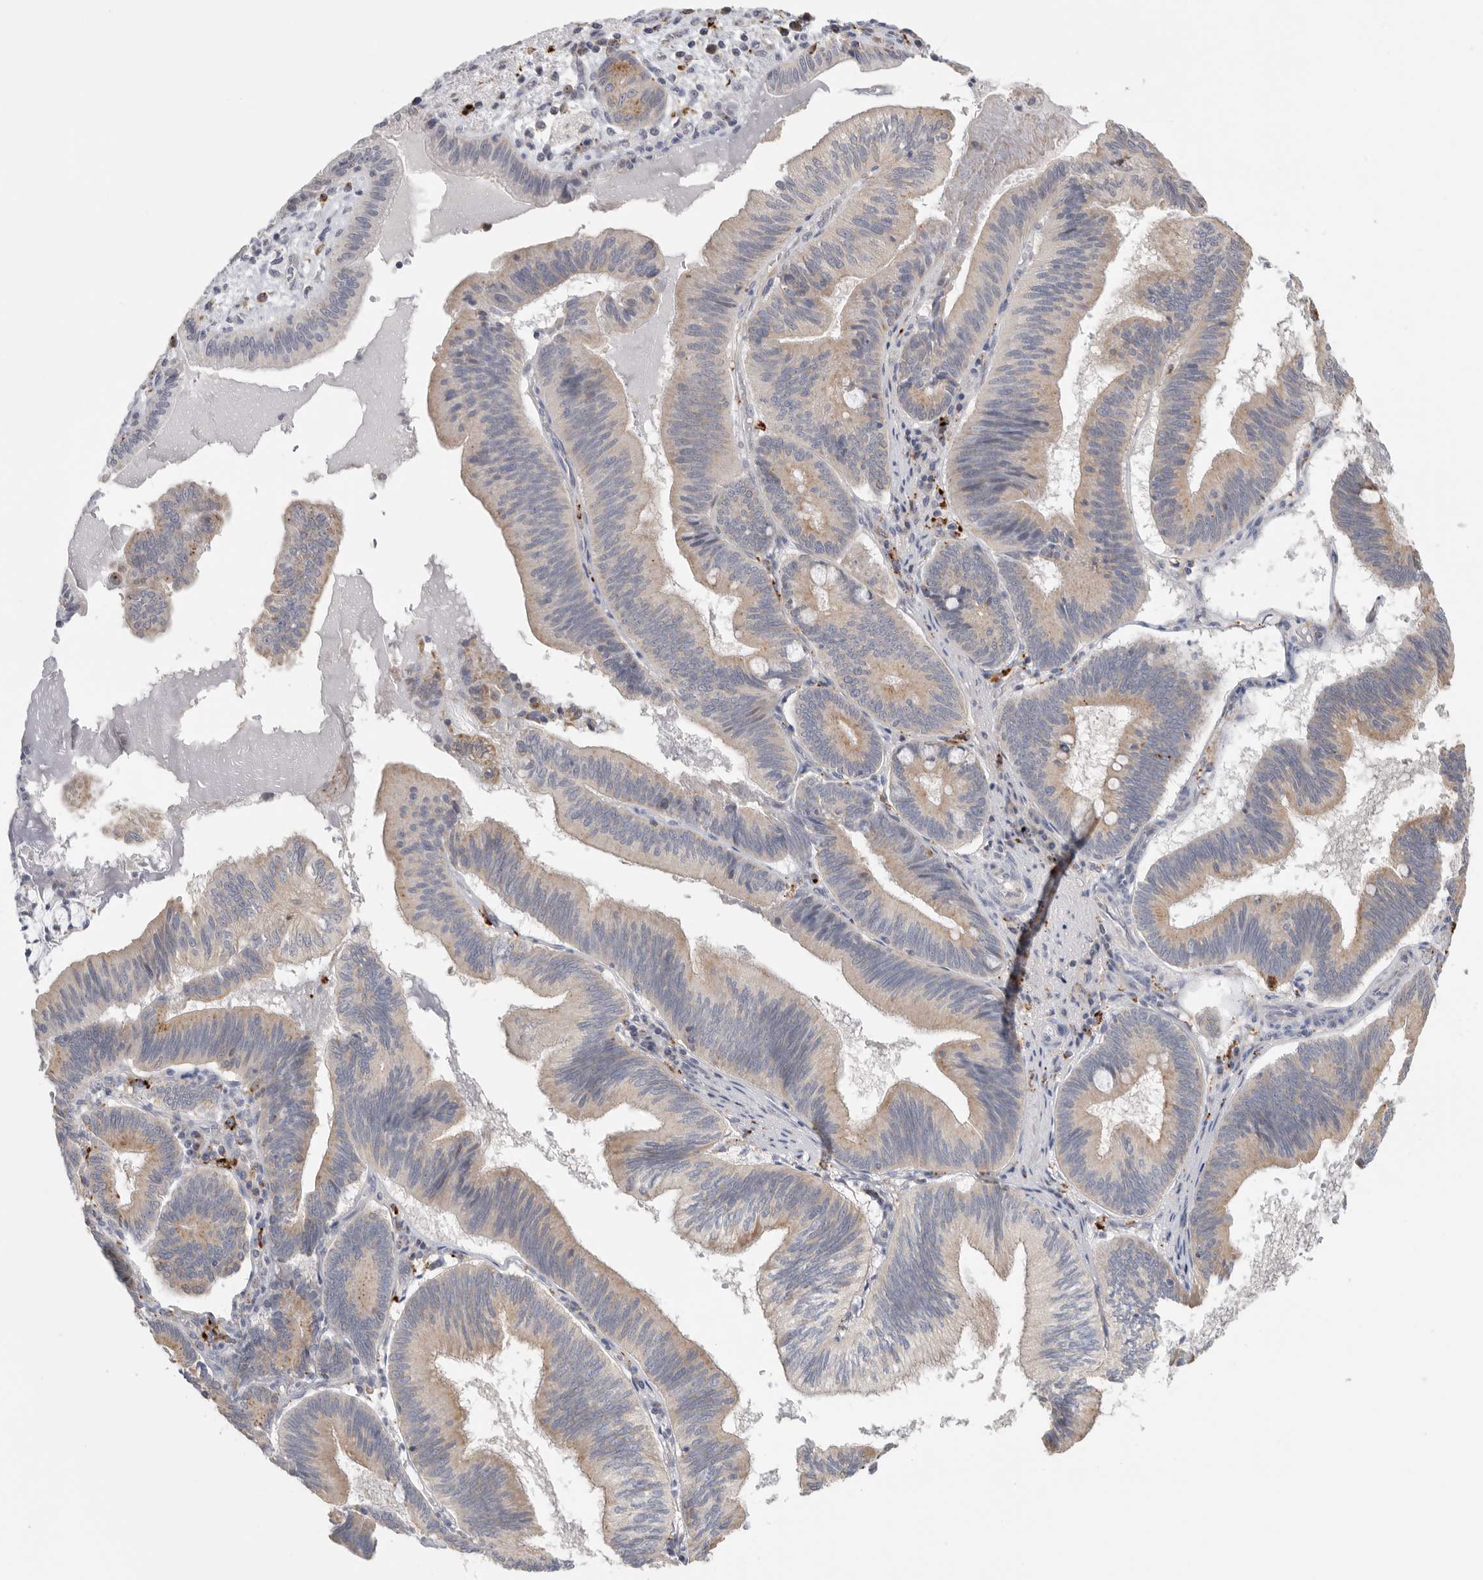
{"staining": {"intensity": "weak", "quantity": "<25%", "location": "cytoplasmic/membranous"}, "tissue": "pancreatic cancer", "cell_type": "Tumor cells", "image_type": "cancer", "snomed": [{"axis": "morphology", "description": "Adenocarcinoma, NOS"}, {"axis": "topography", "description": "Pancreas"}], "caption": "Immunohistochemistry image of neoplastic tissue: human pancreatic adenocarcinoma stained with DAB exhibits no significant protein positivity in tumor cells. (Immunohistochemistry, brightfield microscopy, high magnification).", "gene": "GGH", "patient": {"sex": "male", "age": 82}}